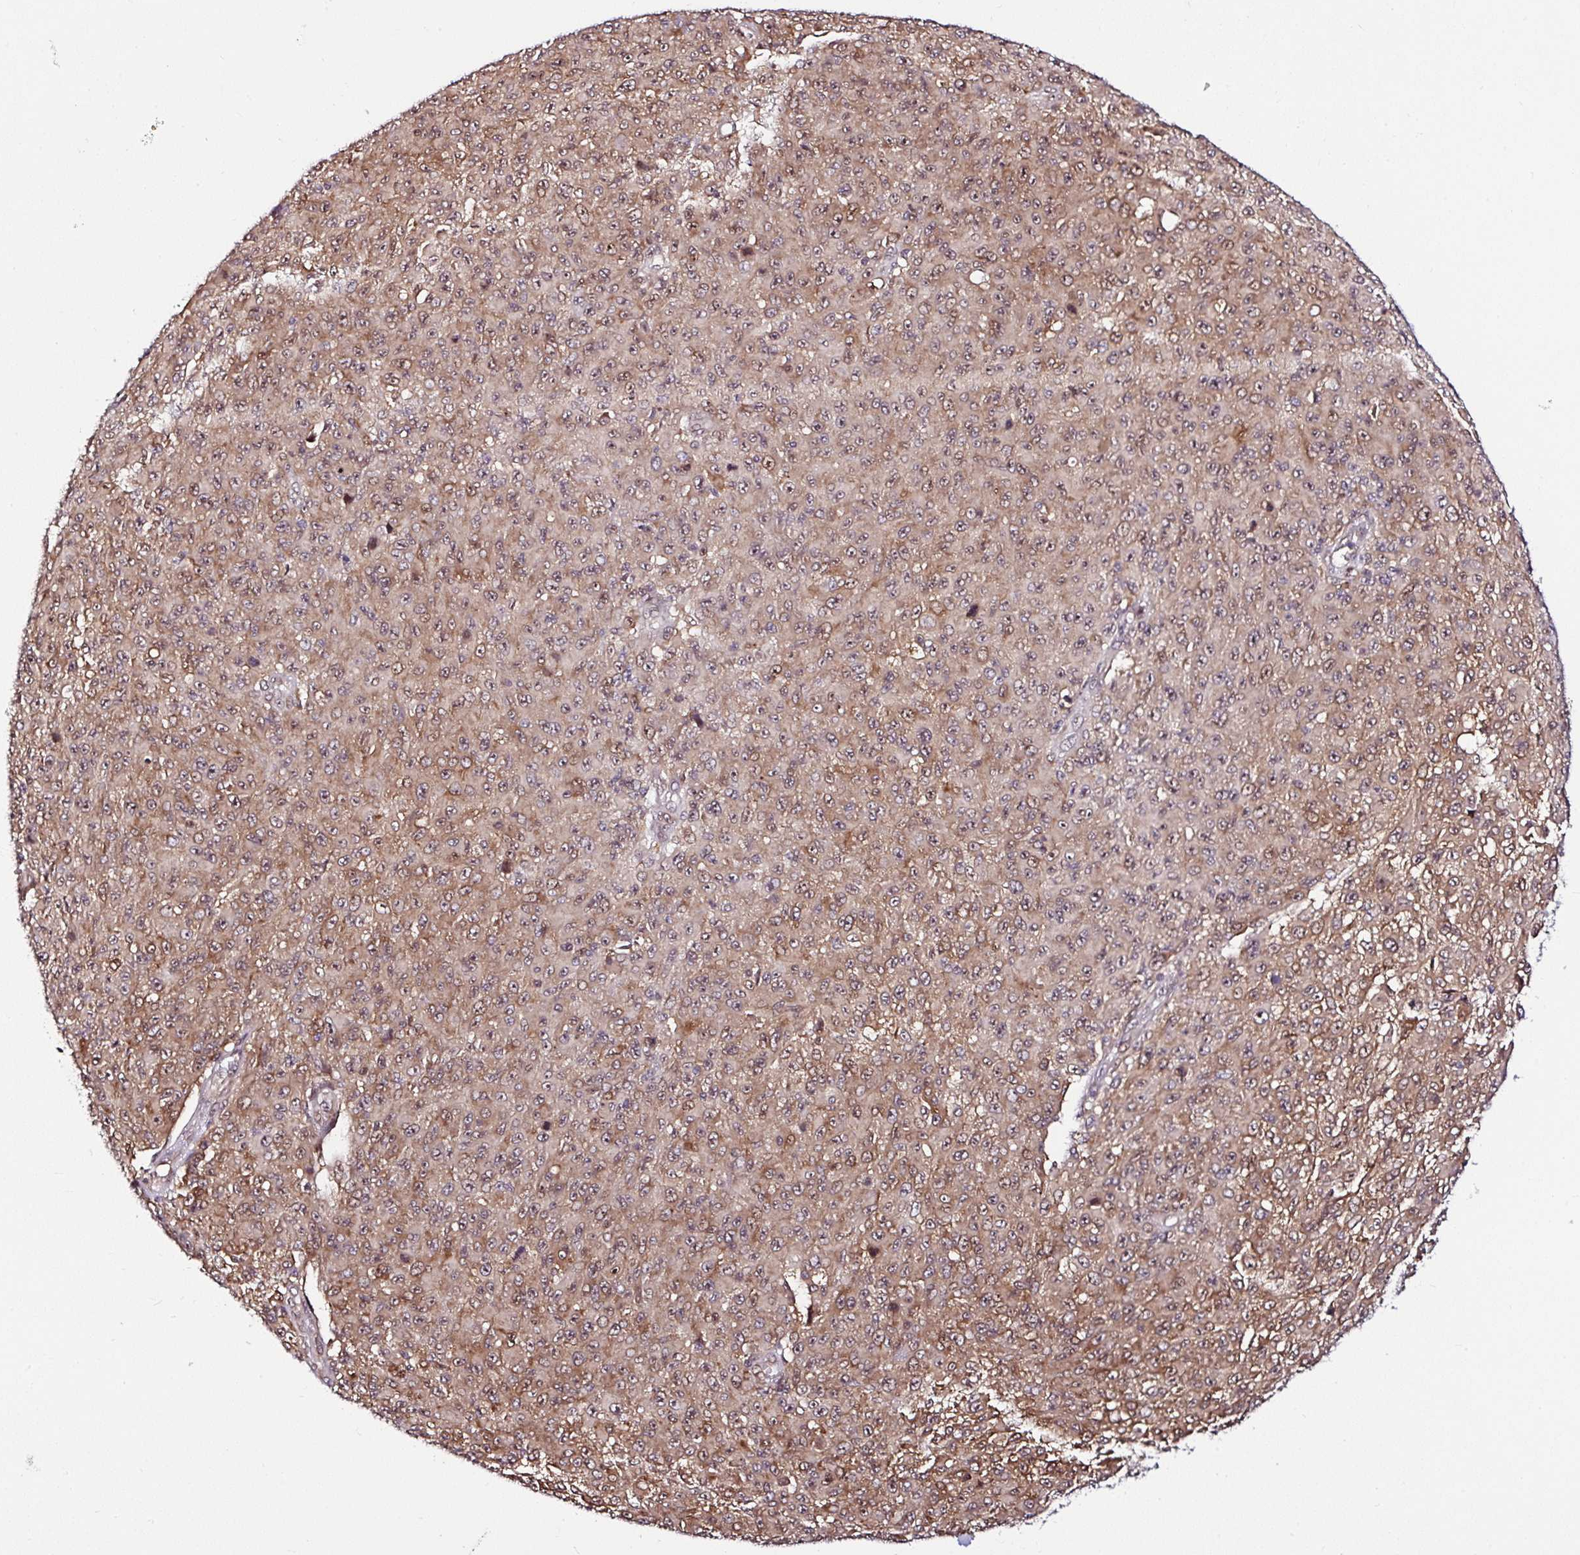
{"staining": {"intensity": "moderate", "quantity": ">75%", "location": "cytoplasmic/membranous"}, "tissue": "melanoma", "cell_type": "Tumor cells", "image_type": "cancer", "snomed": [{"axis": "morphology", "description": "Malignant melanoma, NOS"}, {"axis": "topography", "description": "Skin"}], "caption": "Protein staining of malignant melanoma tissue shows moderate cytoplasmic/membranous expression in approximately >75% of tumor cells. (DAB = brown stain, brightfield microscopy at high magnification).", "gene": "PIN4", "patient": {"sex": "male", "age": 46}}